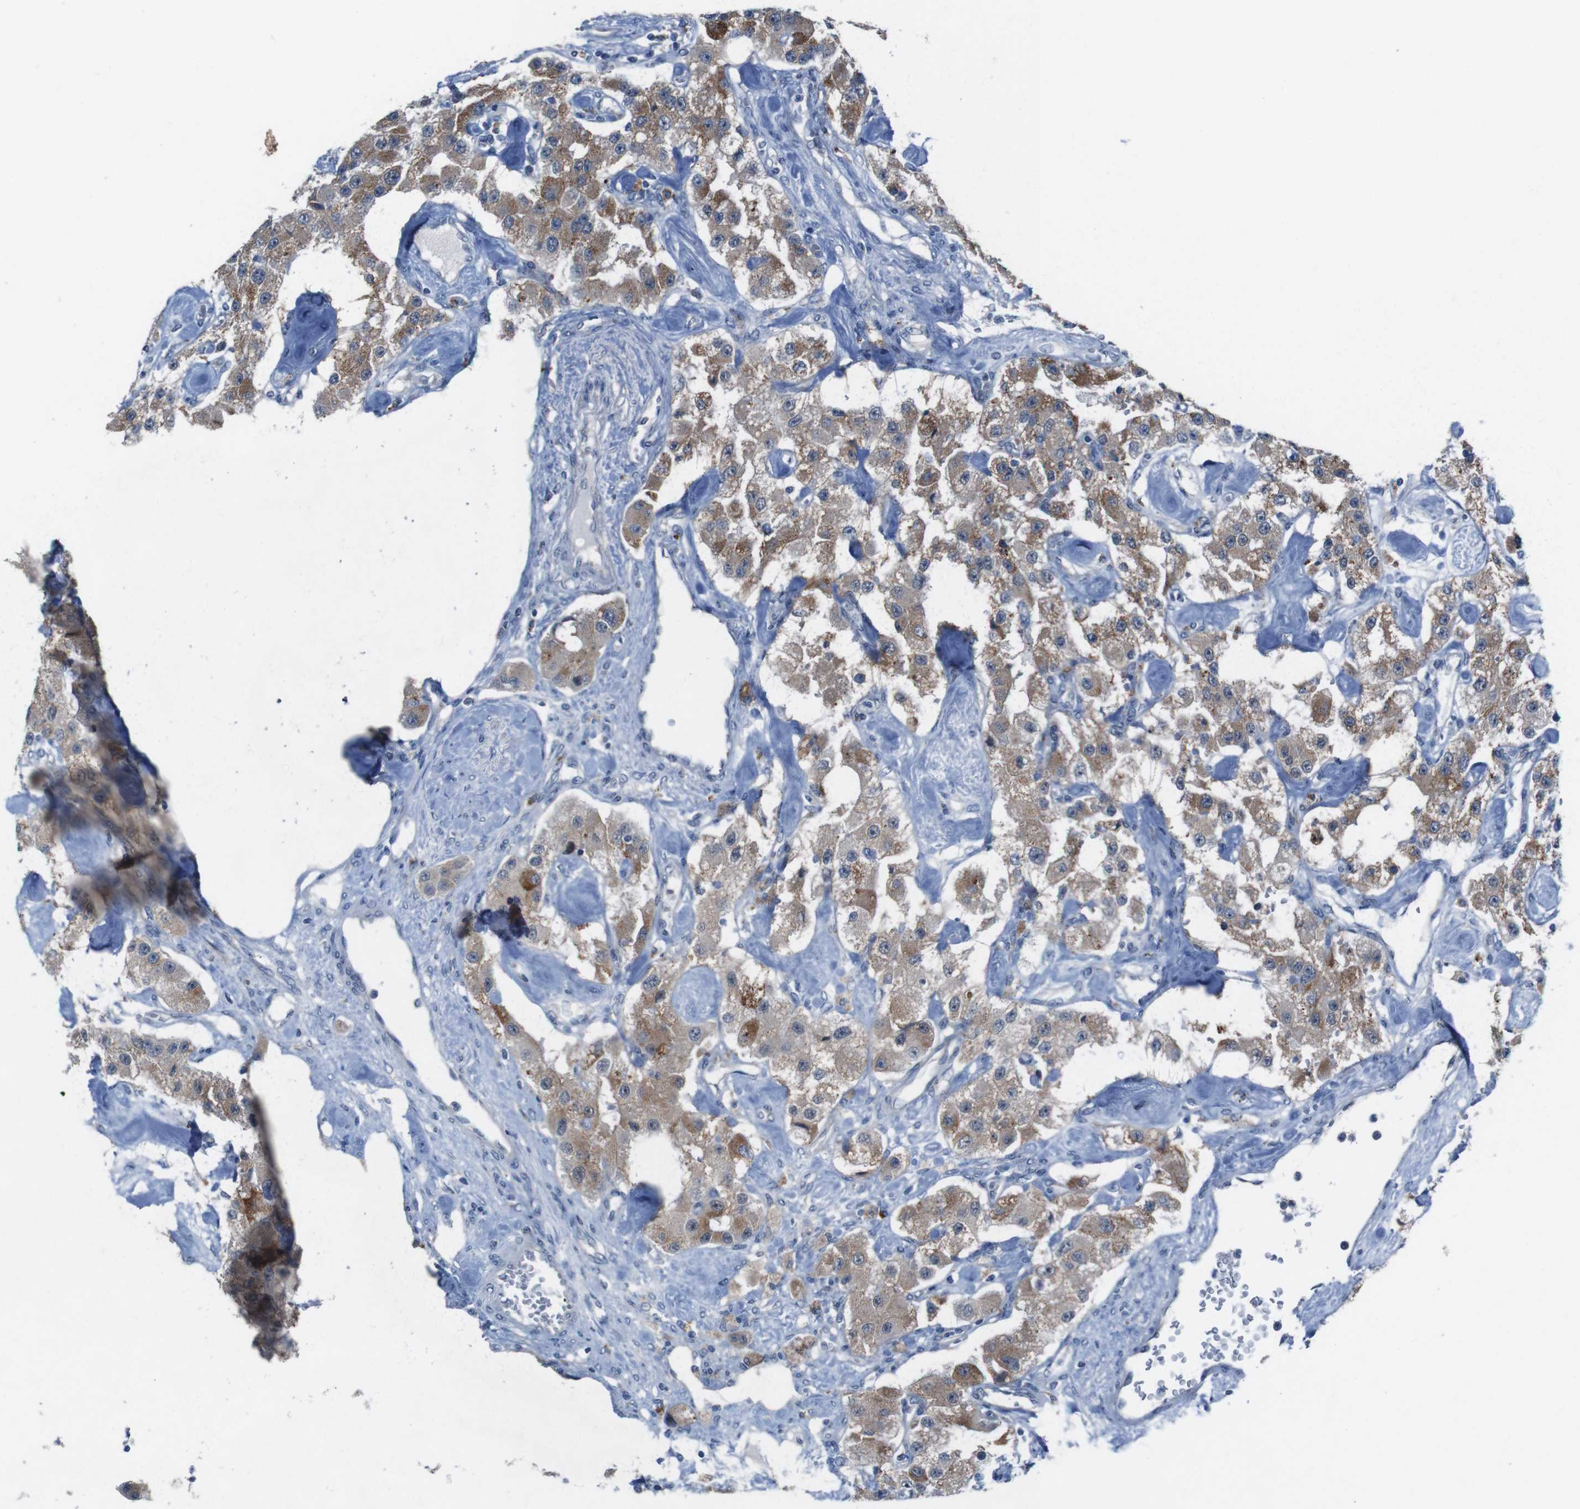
{"staining": {"intensity": "moderate", "quantity": ">75%", "location": "cytoplasmic/membranous"}, "tissue": "carcinoid", "cell_type": "Tumor cells", "image_type": "cancer", "snomed": [{"axis": "morphology", "description": "Carcinoid, malignant, NOS"}, {"axis": "topography", "description": "Pancreas"}], "caption": "Human carcinoid stained for a protein (brown) demonstrates moderate cytoplasmic/membranous positive positivity in about >75% of tumor cells.", "gene": "CDH22", "patient": {"sex": "male", "age": 41}}